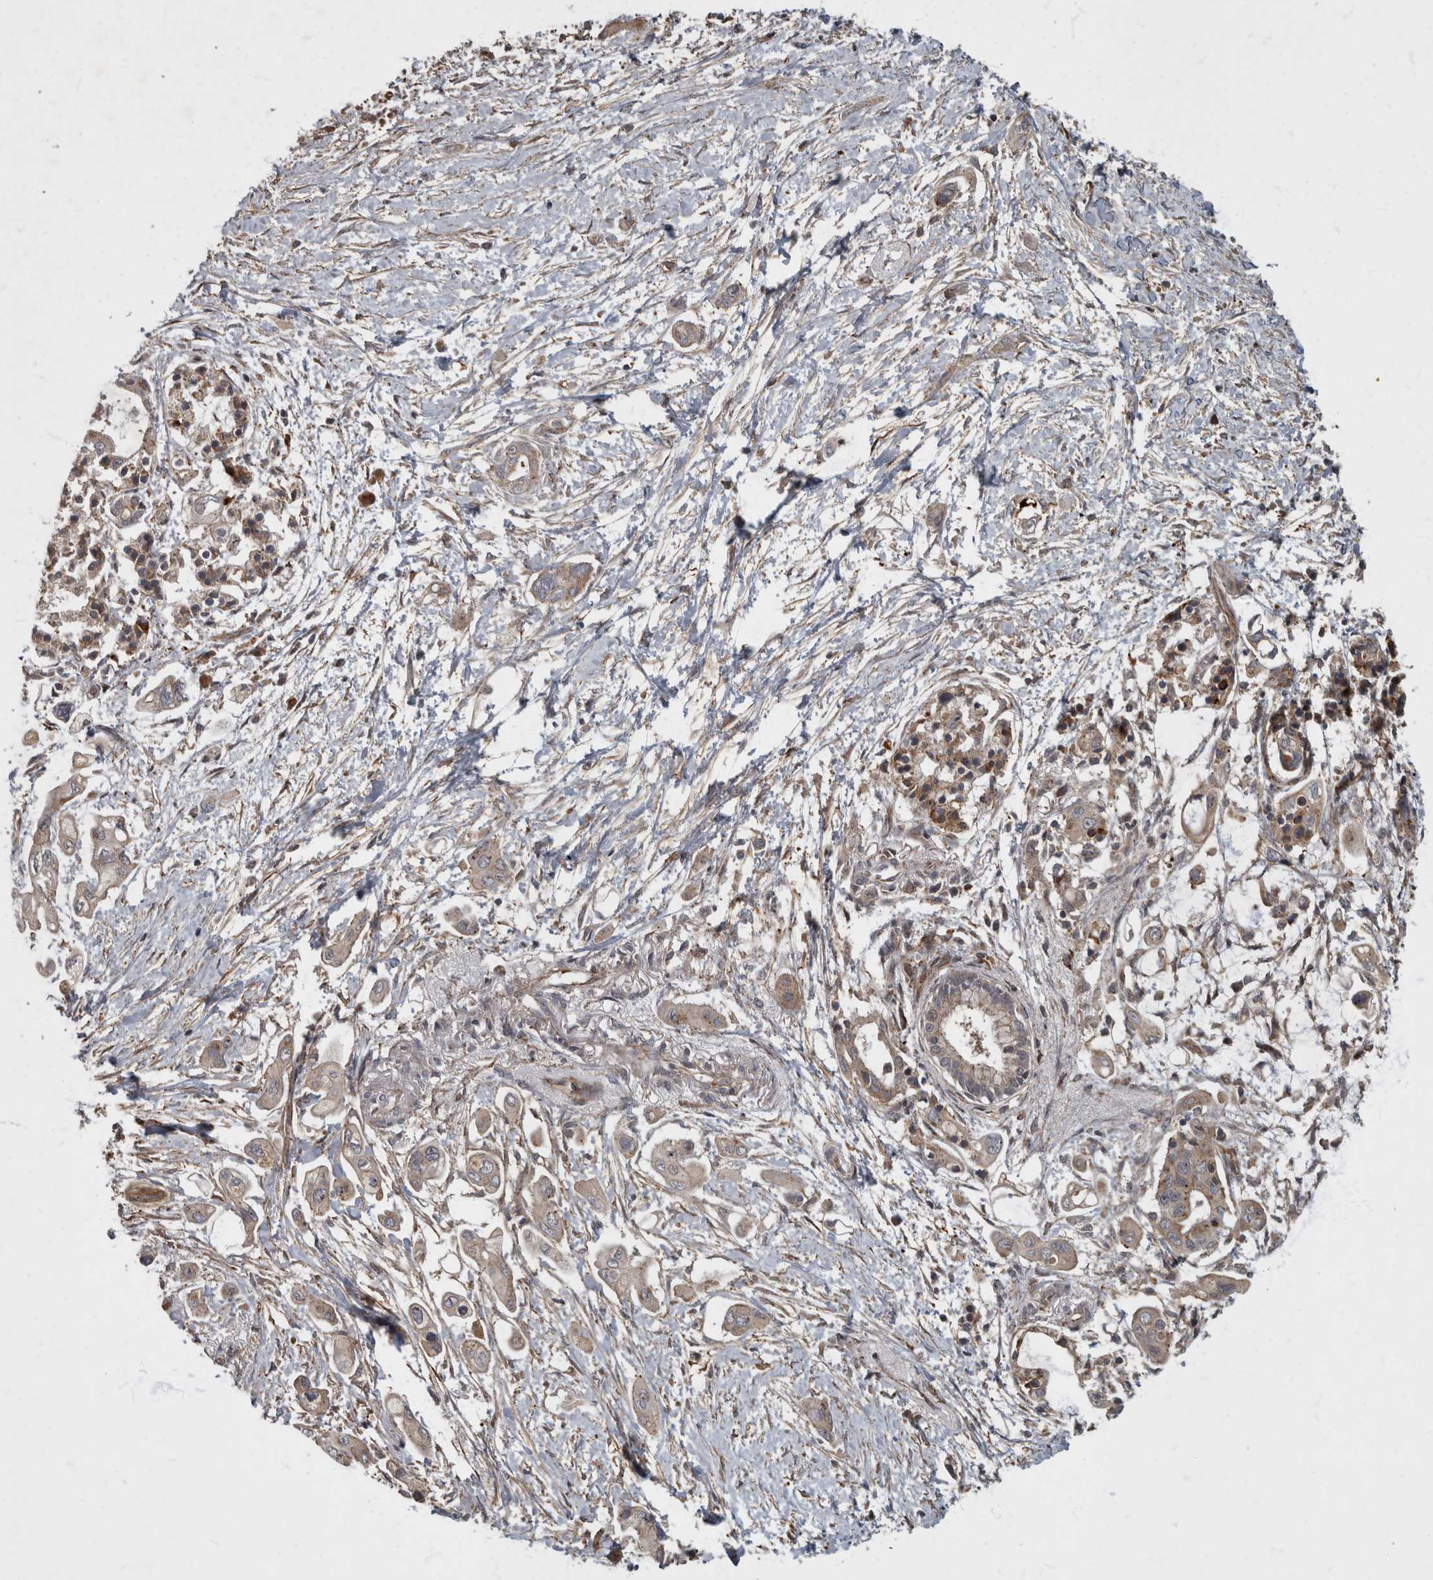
{"staining": {"intensity": "weak", "quantity": ">75%", "location": "cytoplasmic/membranous"}, "tissue": "pancreatic cancer", "cell_type": "Tumor cells", "image_type": "cancer", "snomed": [{"axis": "morphology", "description": "Adenocarcinoma, NOS"}, {"axis": "topography", "description": "Pancreas"}], "caption": "Protein staining reveals weak cytoplasmic/membranous staining in about >75% of tumor cells in adenocarcinoma (pancreatic).", "gene": "VEGFD", "patient": {"sex": "male", "age": 59}}